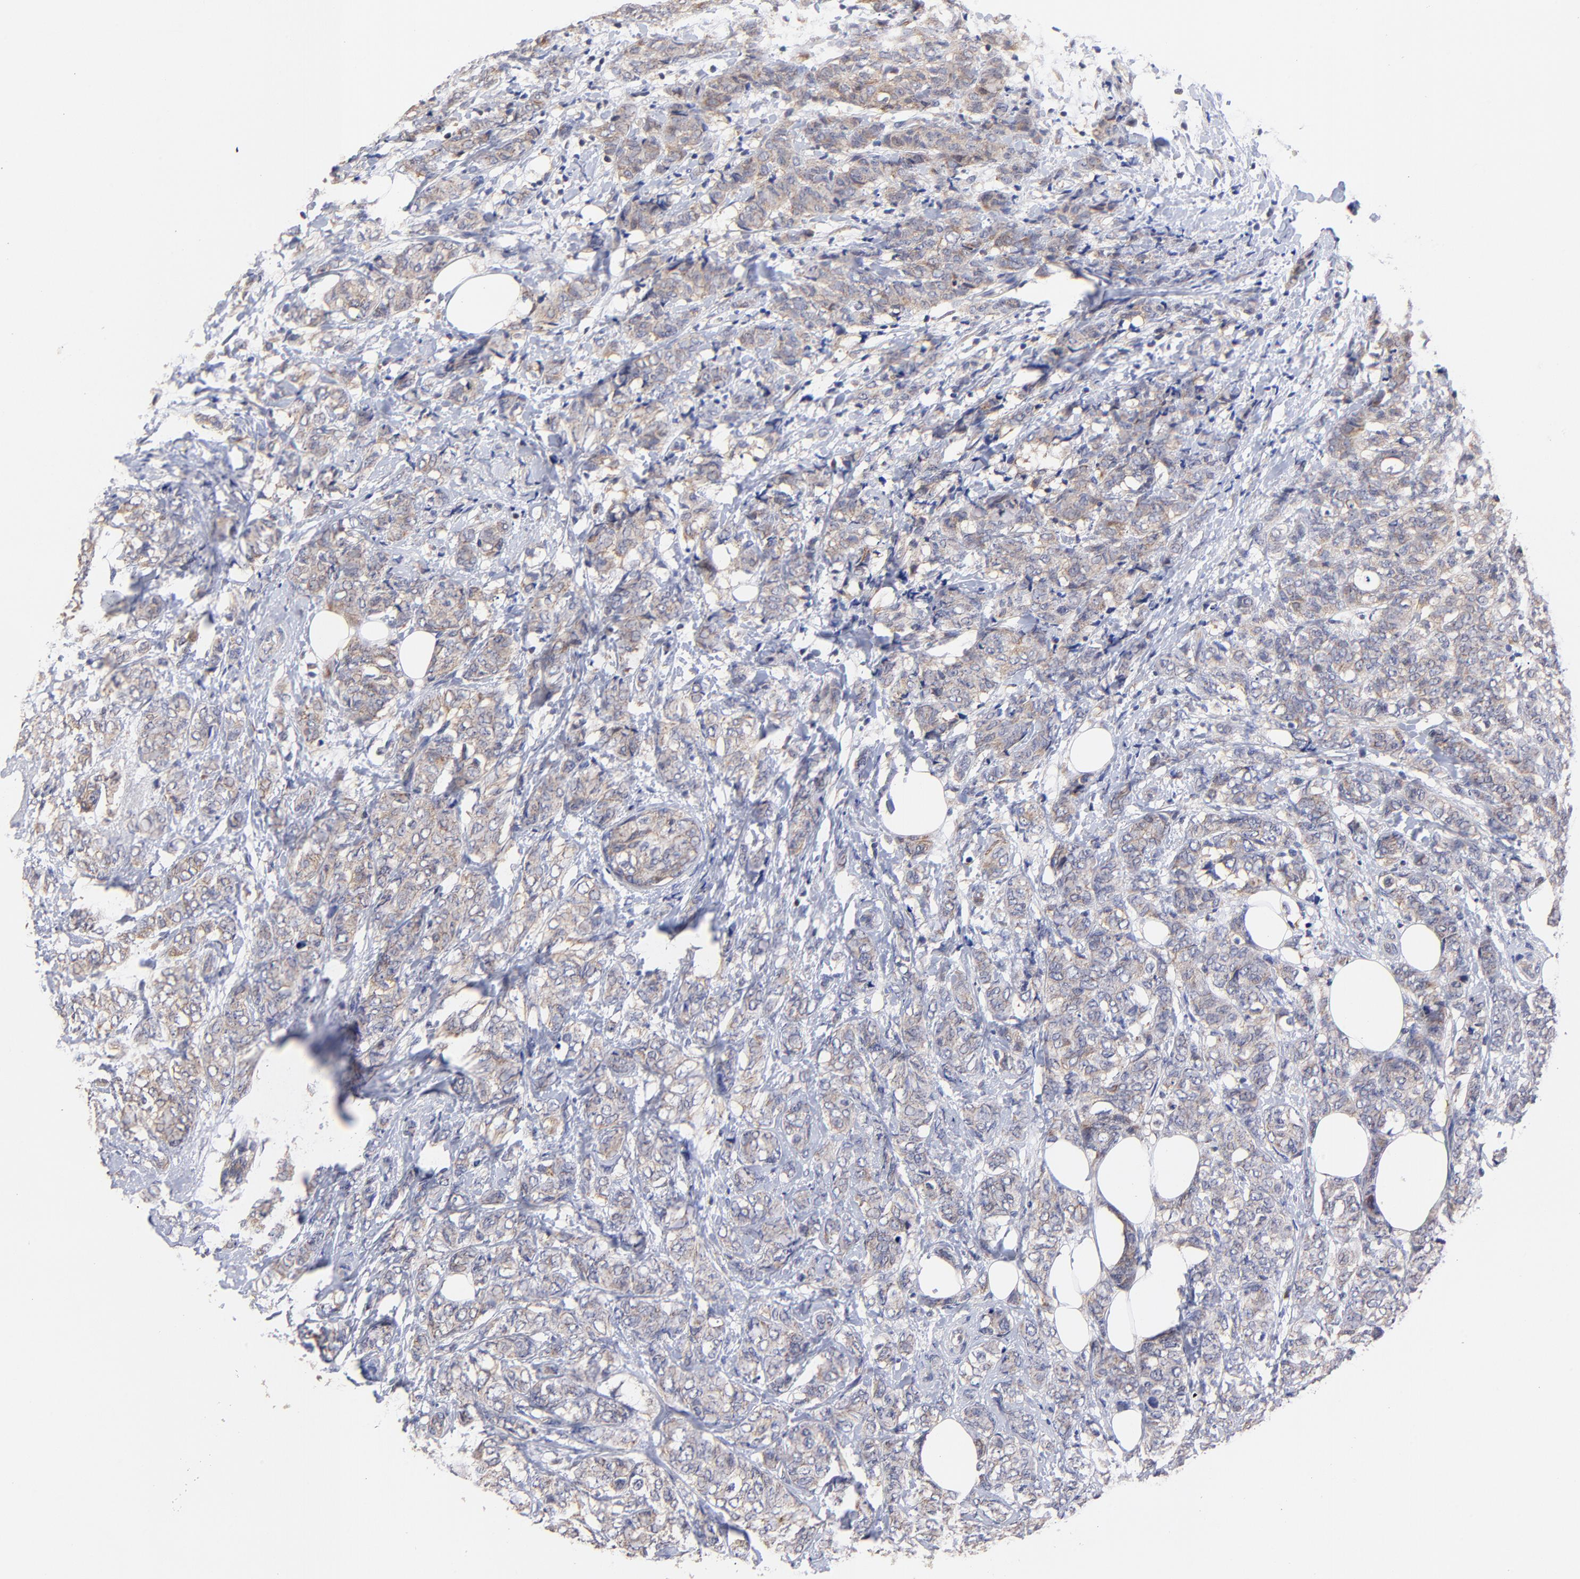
{"staining": {"intensity": "weak", "quantity": "25%-75%", "location": "cytoplasmic/membranous"}, "tissue": "breast cancer", "cell_type": "Tumor cells", "image_type": "cancer", "snomed": [{"axis": "morphology", "description": "Lobular carcinoma"}, {"axis": "topography", "description": "Breast"}], "caption": "High-magnification brightfield microscopy of breast cancer stained with DAB (brown) and counterstained with hematoxylin (blue). tumor cells exhibit weak cytoplasmic/membranous expression is present in approximately25%-75% of cells.", "gene": "BBOF1", "patient": {"sex": "female", "age": 60}}